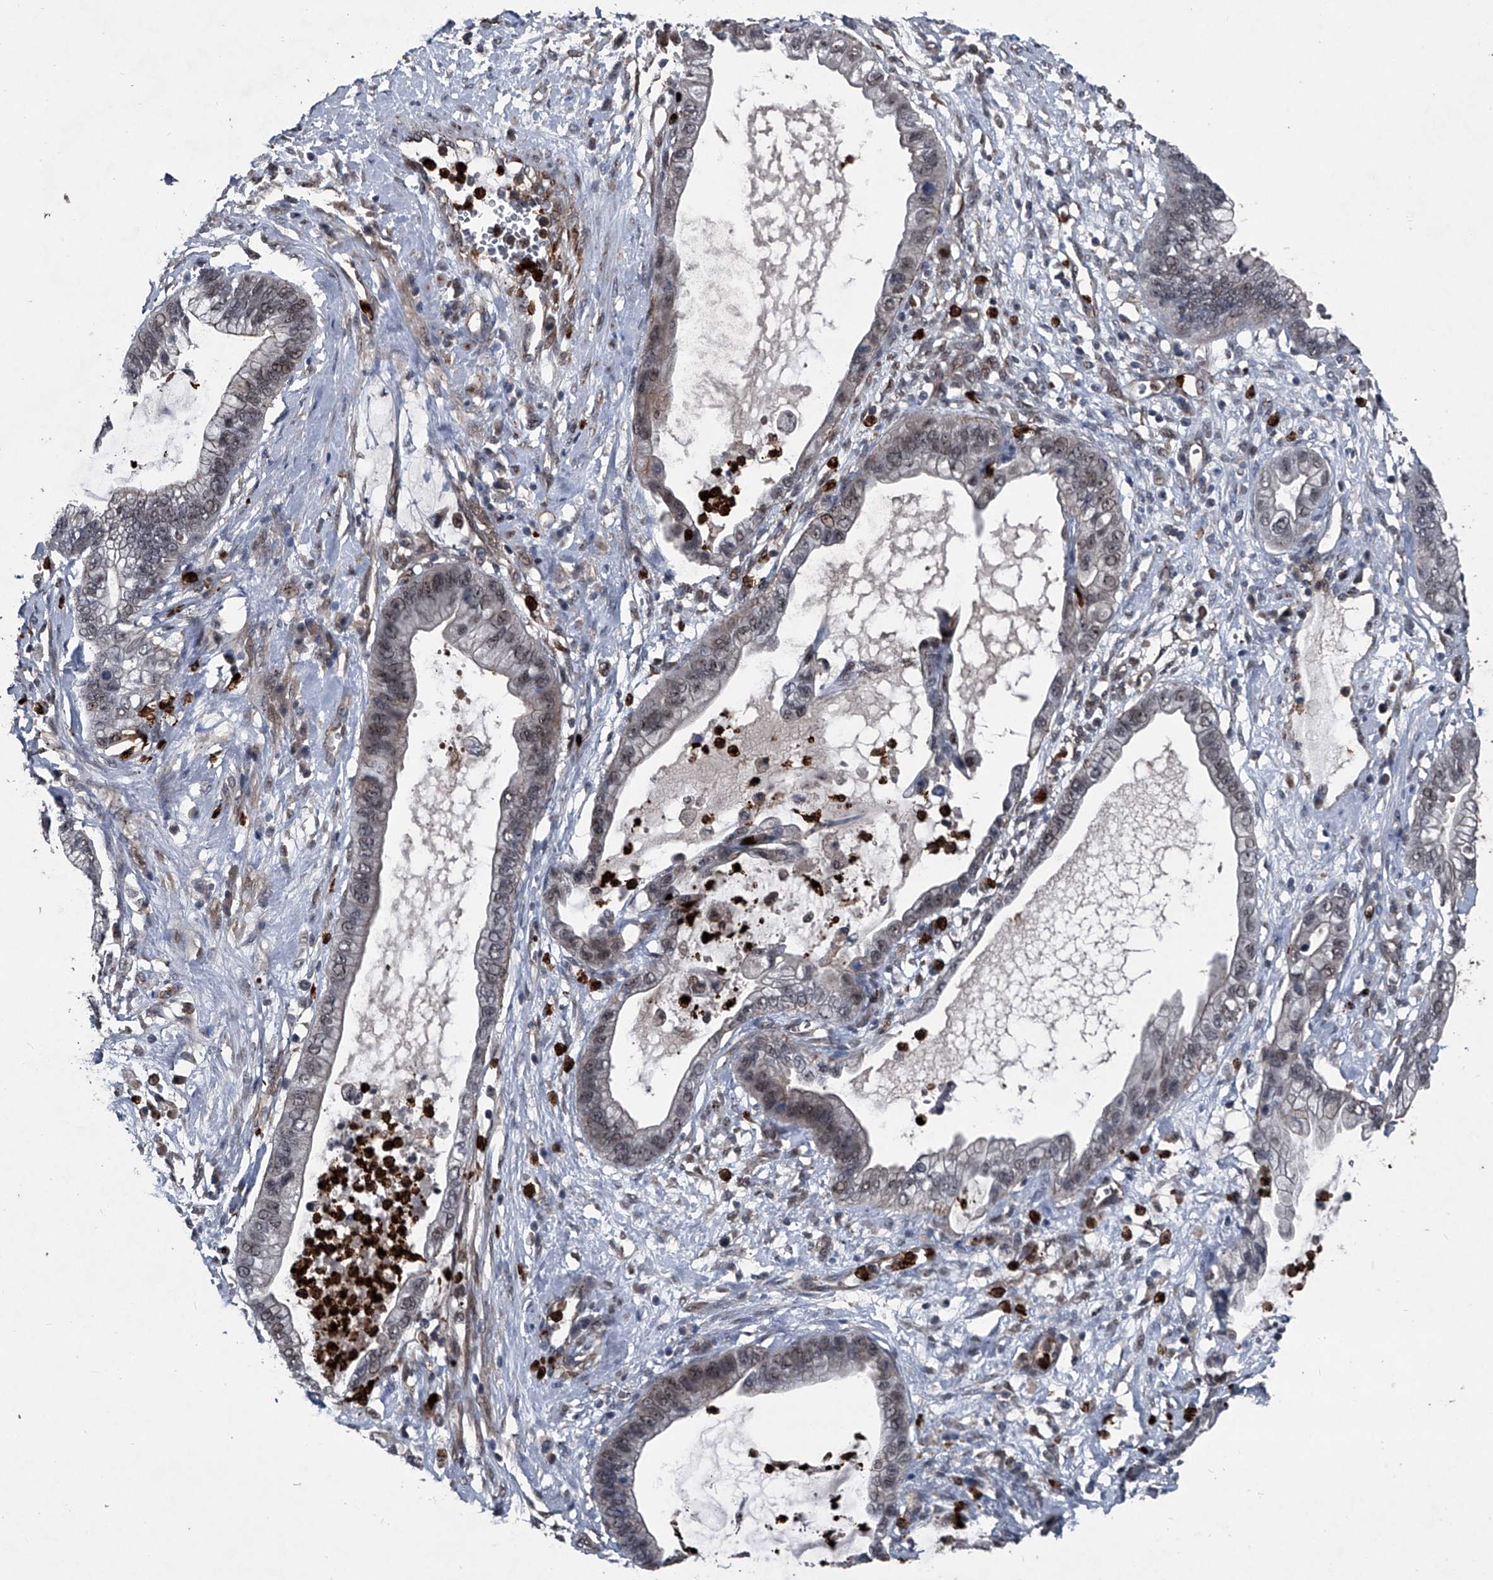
{"staining": {"intensity": "weak", "quantity": "25%-75%", "location": "nuclear"}, "tissue": "cervical cancer", "cell_type": "Tumor cells", "image_type": "cancer", "snomed": [{"axis": "morphology", "description": "Adenocarcinoma, NOS"}, {"axis": "topography", "description": "Cervix"}], "caption": "Adenocarcinoma (cervical) was stained to show a protein in brown. There is low levels of weak nuclear staining in about 25%-75% of tumor cells.", "gene": "MAPKAP1", "patient": {"sex": "female", "age": 44}}